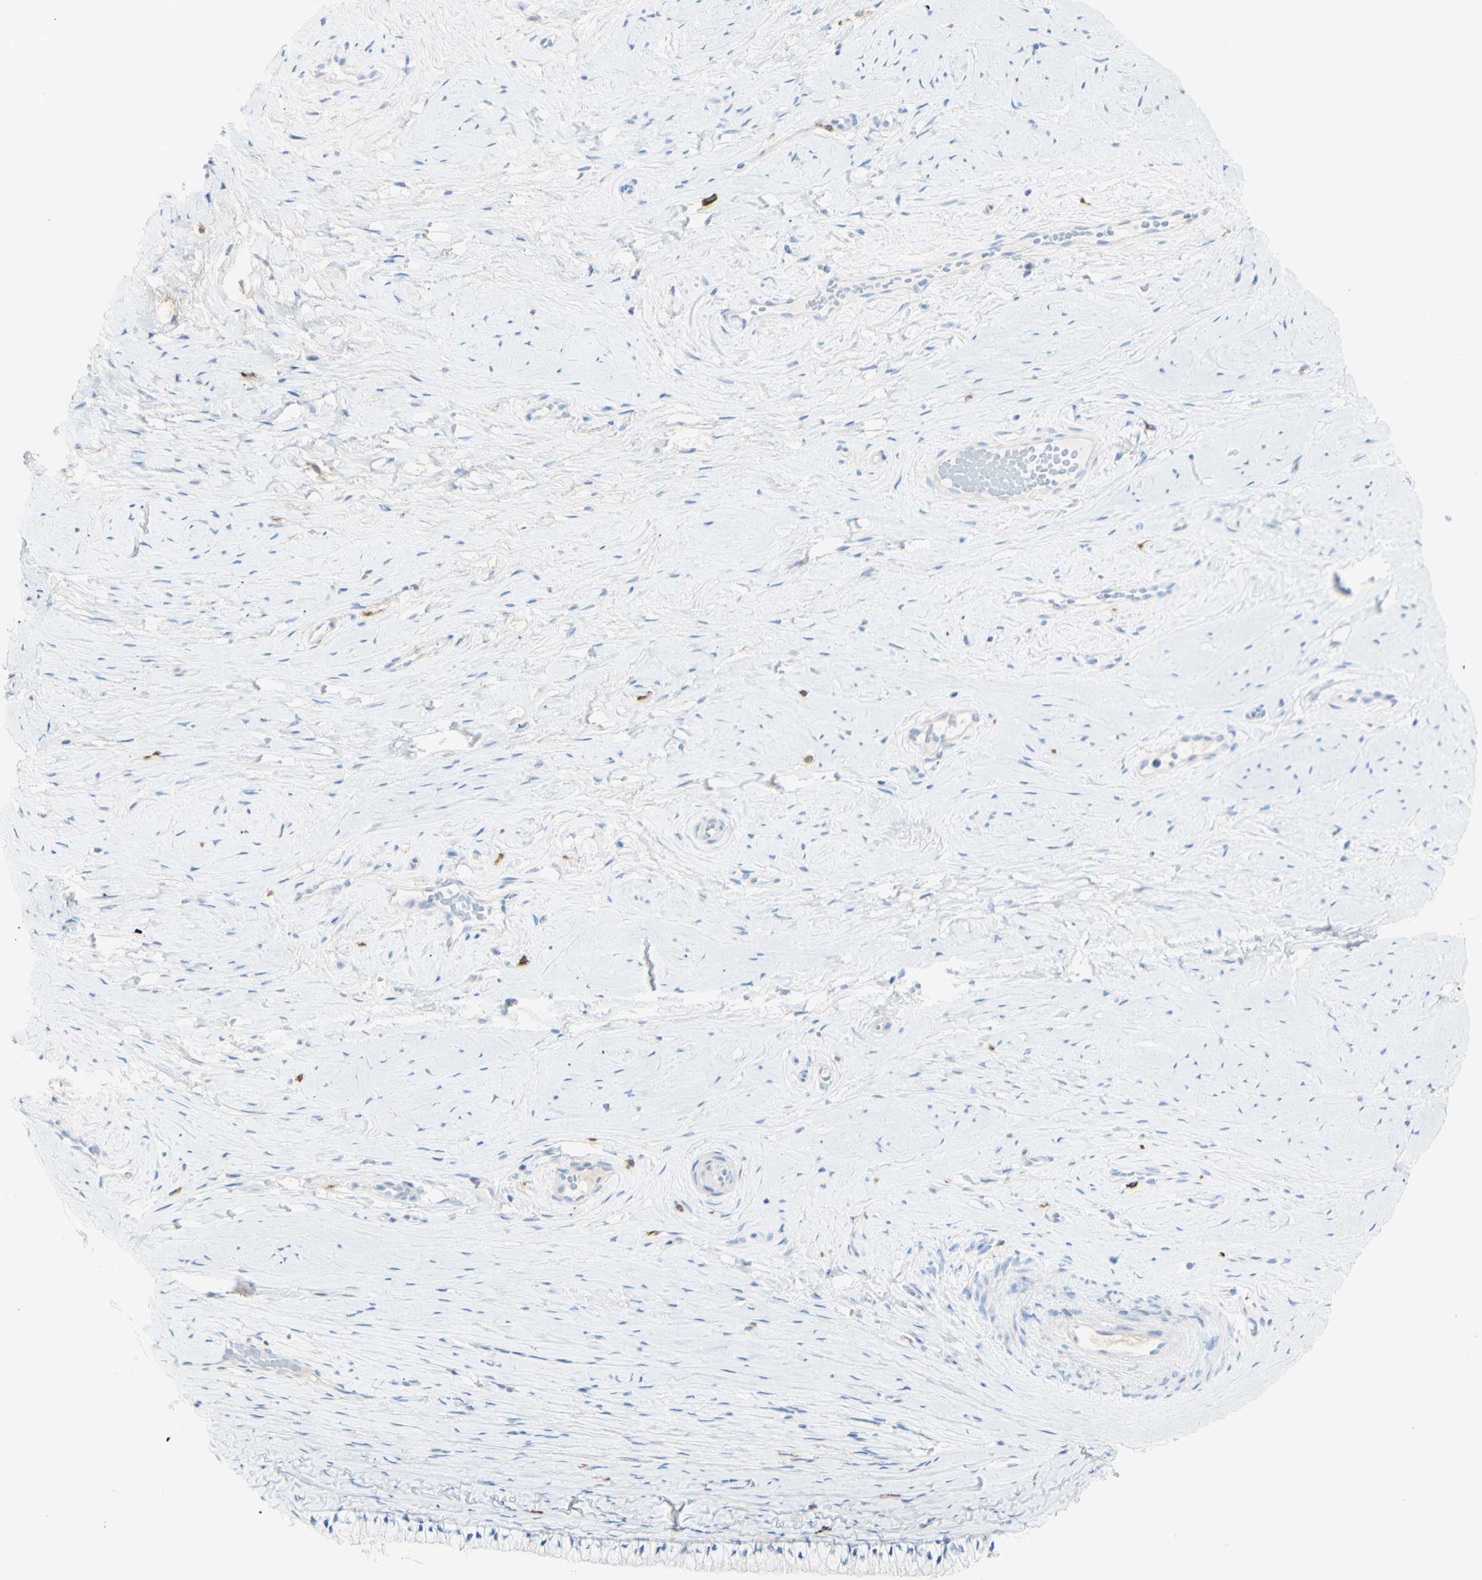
{"staining": {"intensity": "negative", "quantity": "none", "location": "none"}, "tissue": "cervix", "cell_type": "Glandular cells", "image_type": "normal", "snomed": [{"axis": "morphology", "description": "Normal tissue, NOS"}, {"axis": "topography", "description": "Cervix"}], "caption": "Immunohistochemistry (IHC) photomicrograph of unremarkable cervix: human cervix stained with DAB (3,3'-diaminobenzidine) reveals no significant protein positivity in glandular cells.", "gene": "LETM1", "patient": {"sex": "female", "age": 39}}